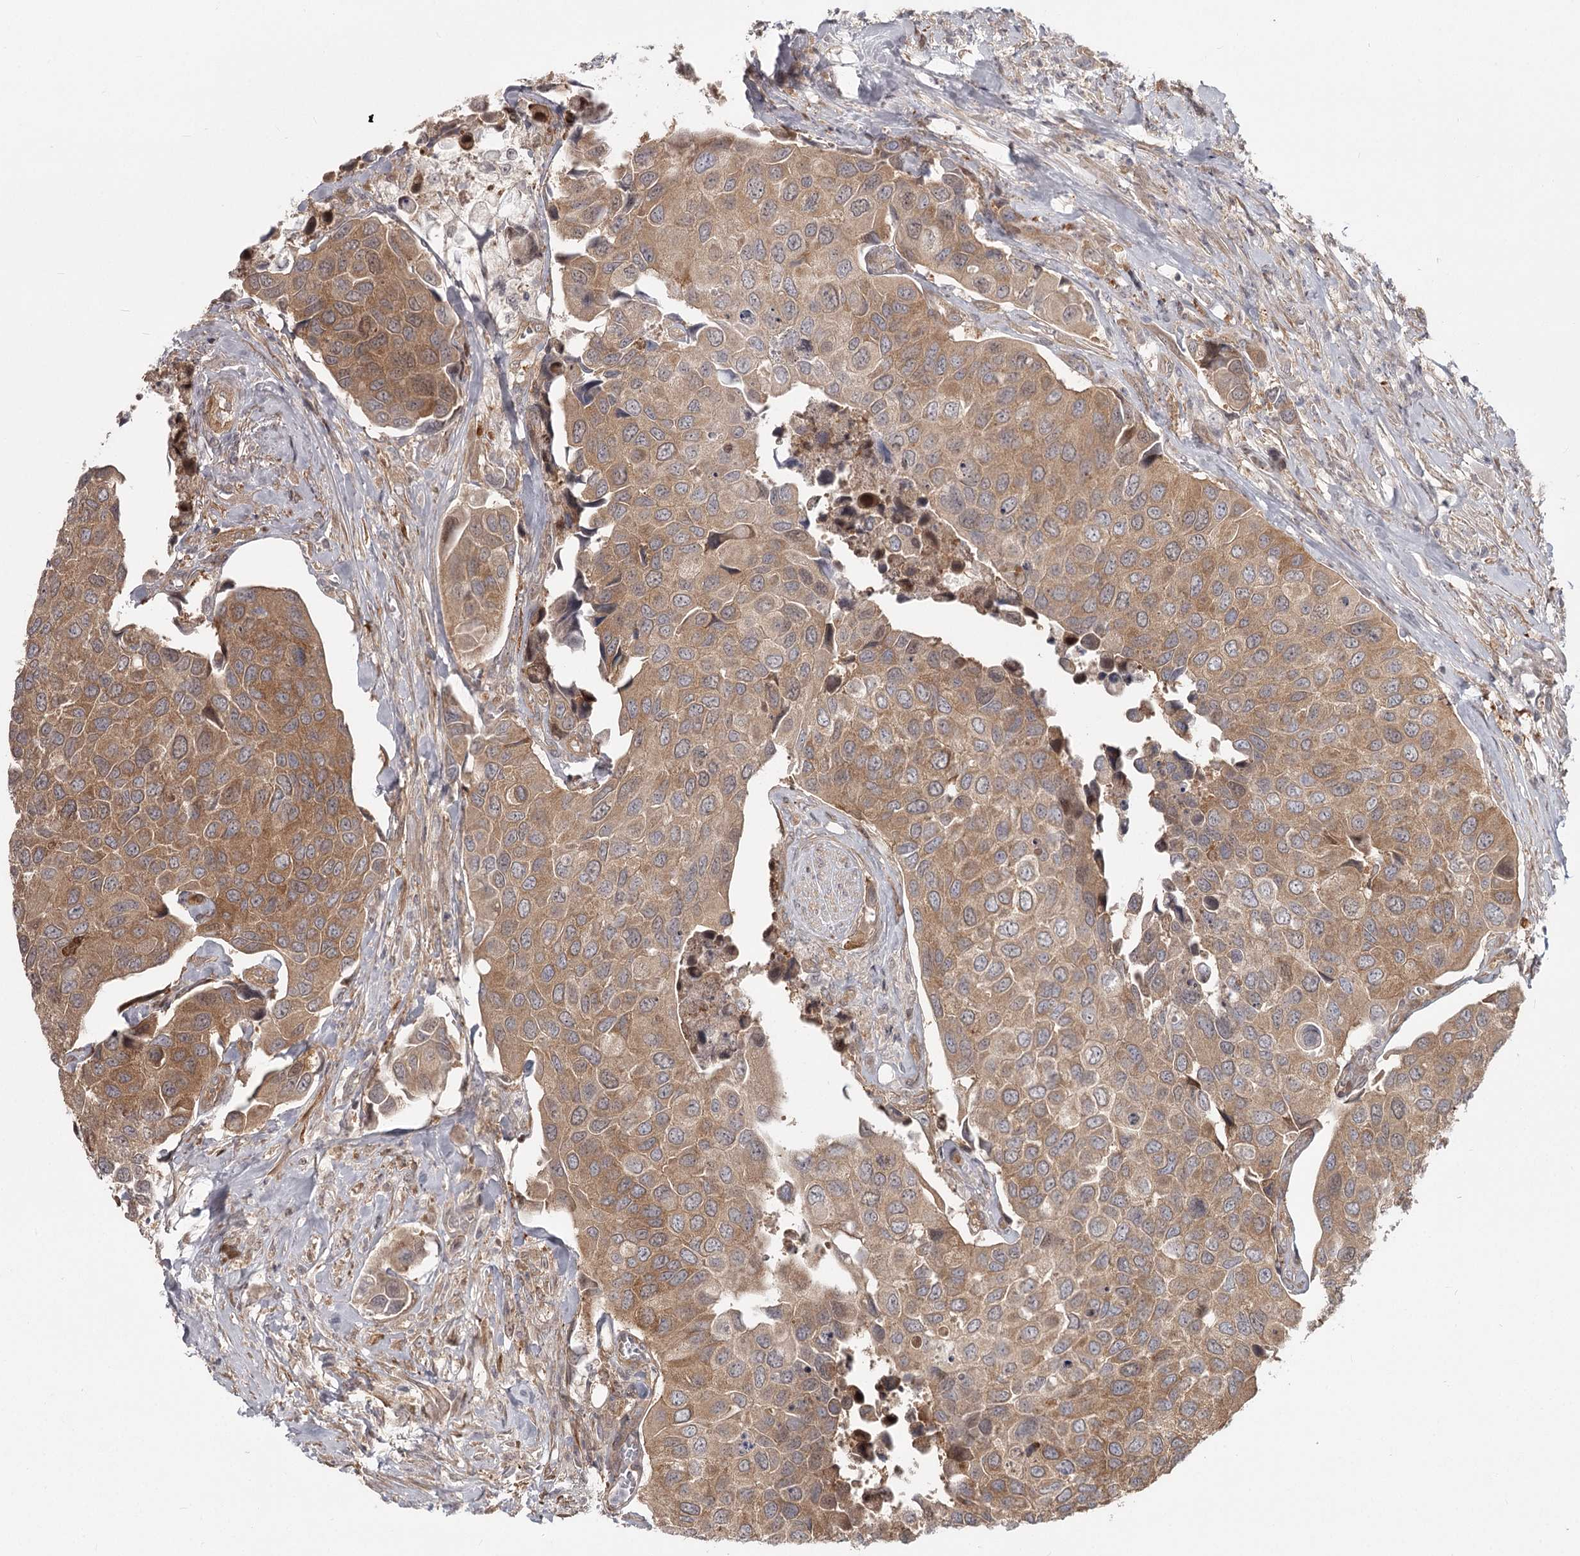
{"staining": {"intensity": "moderate", "quantity": ">75%", "location": "cytoplasmic/membranous"}, "tissue": "urothelial cancer", "cell_type": "Tumor cells", "image_type": "cancer", "snomed": [{"axis": "morphology", "description": "Urothelial carcinoma, High grade"}, {"axis": "topography", "description": "Urinary bladder"}], "caption": "This is an image of immunohistochemistry staining of urothelial cancer, which shows moderate staining in the cytoplasmic/membranous of tumor cells.", "gene": "CCNG2", "patient": {"sex": "male", "age": 74}}